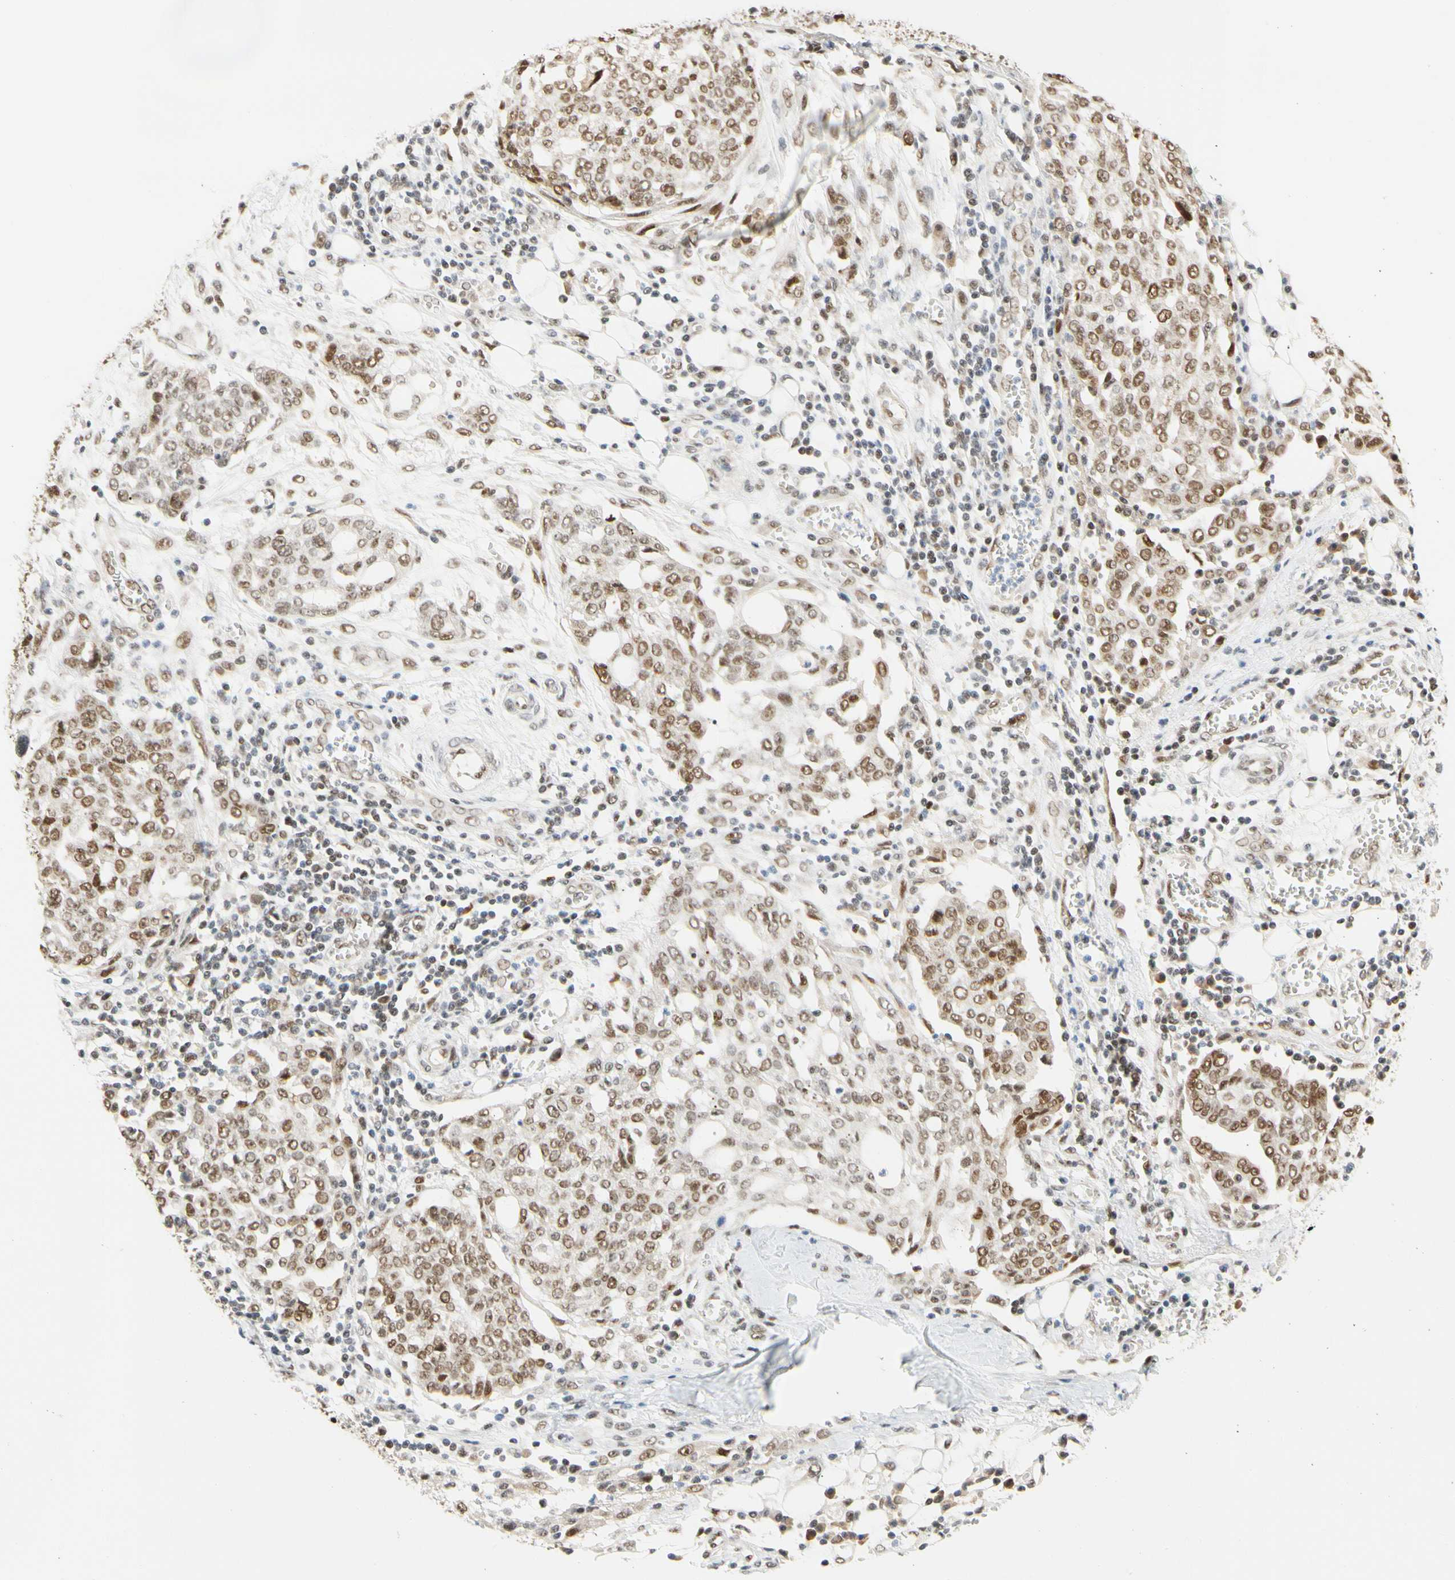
{"staining": {"intensity": "moderate", "quantity": ">75%", "location": "nuclear"}, "tissue": "ovarian cancer", "cell_type": "Tumor cells", "image_type": "cancer", "snomed": [{"axis": "morphology", "description": "Cystadenocarcinoma, serous, NOS"}, {"axis": "topography", "description": "Soft tissue"}, {"axis": "topography", "description": "Ovary"}], "caption": "Ovarian cancer (serous cystadenocarcinoma) tissue shows moderate nuclear expression in approximately >75% of tumor cells", "gene": "ZSCAN16", "patient": {"sex": "female", "age": 57}}